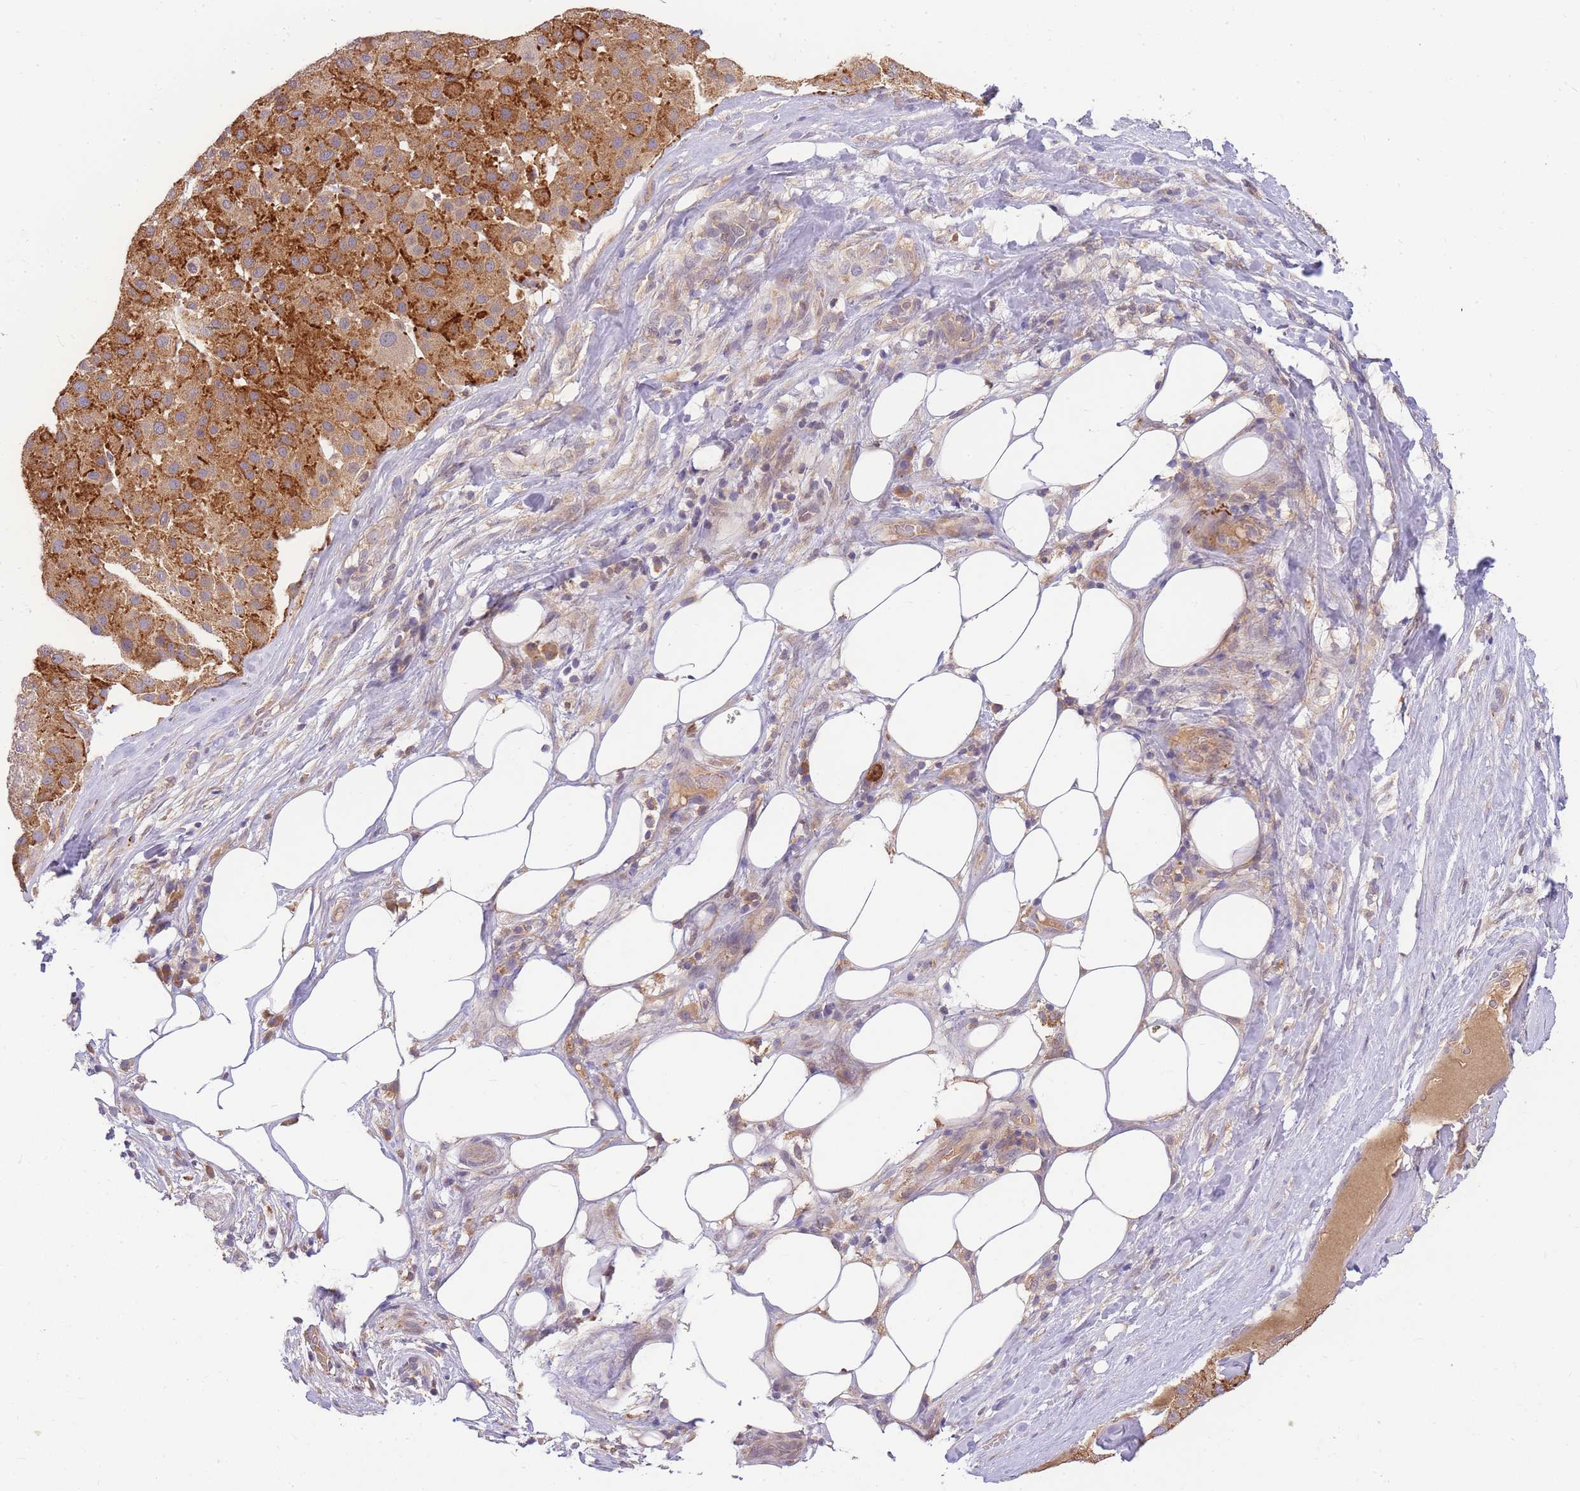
{"staining": {"intensity": "strong", "quantity": "25%-75%", "location": "cytoplasmic/membranous"}, "tissue": "melanoma", "cell_type": "Tumor cells", "image_type": "cancer", "snomed": [{"axis": "morphology", "description": "Malignant melanoma, Metastatic site"}, {"axis": "topography", "description": "Smooth muscle"}], "caption": "This photomicrograph shows immunohistochemistry staining of malignant melanoma (metastatic site), with high strong cytoplasmic/membranous expression in about 25%-75% of tumor cells.", "gene": "ZNF577", "patient": {"sex": "male", "age": 41}}